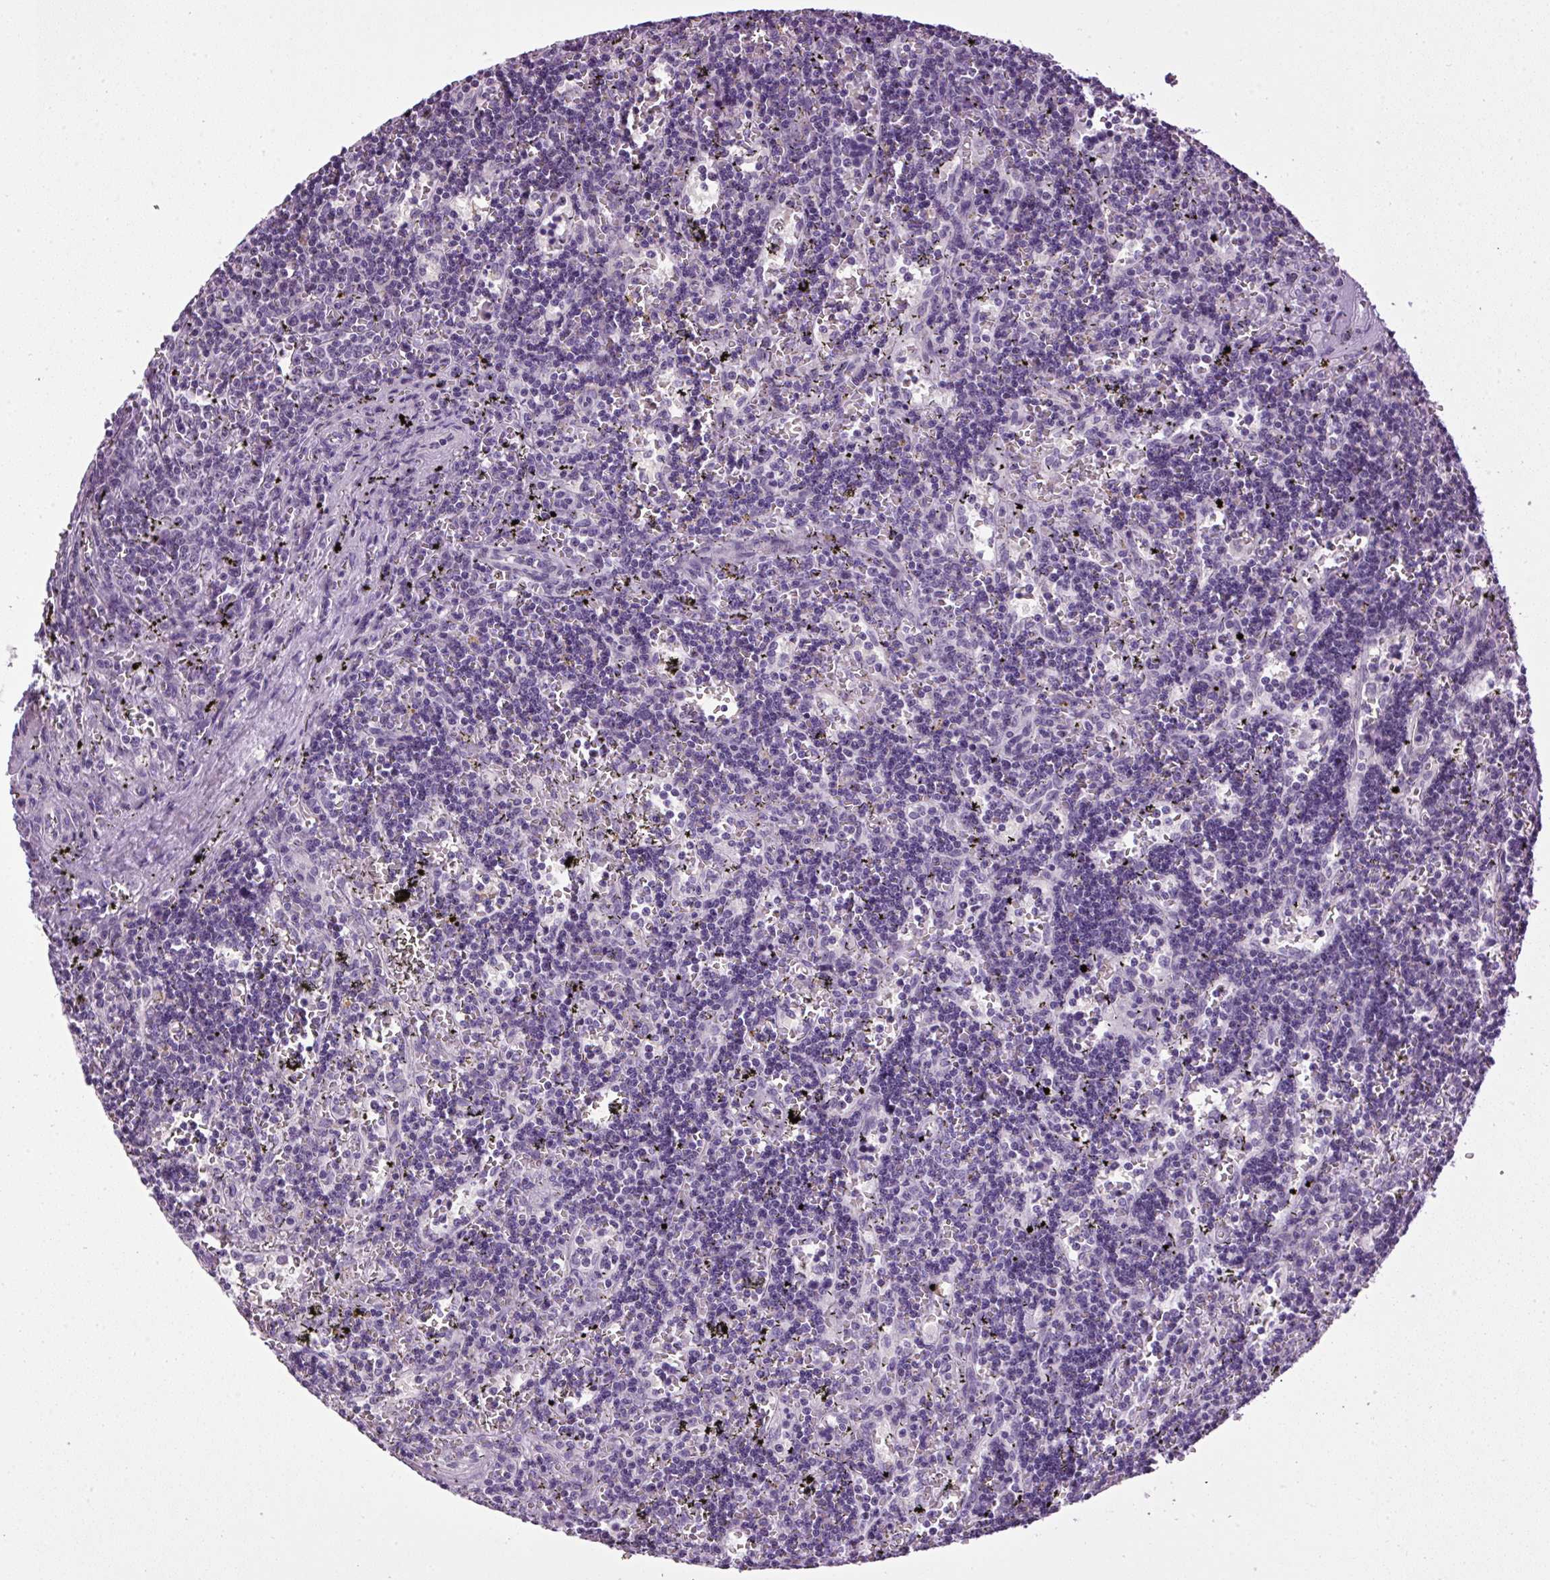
{"staining": {"intensity": "negative", "quantity": "none", "location": "none"}, "tissue": "lymphoma", "cell_type": "Tumor cells", "image_type": "cancer", "snomed": [{"axis": "morphology", "description": "Malignant lymphoma, non-Hodgkin's type, Low grade"}, {"axis": "topography", "description": "Spleen"}], "caption": "This is an immunohistochemistry (IHC) histopathology image of human lymphoma. There is no expression in tumor cells.", "gene": "A1CF", "patient": {"sex": "male", "age": 60}}